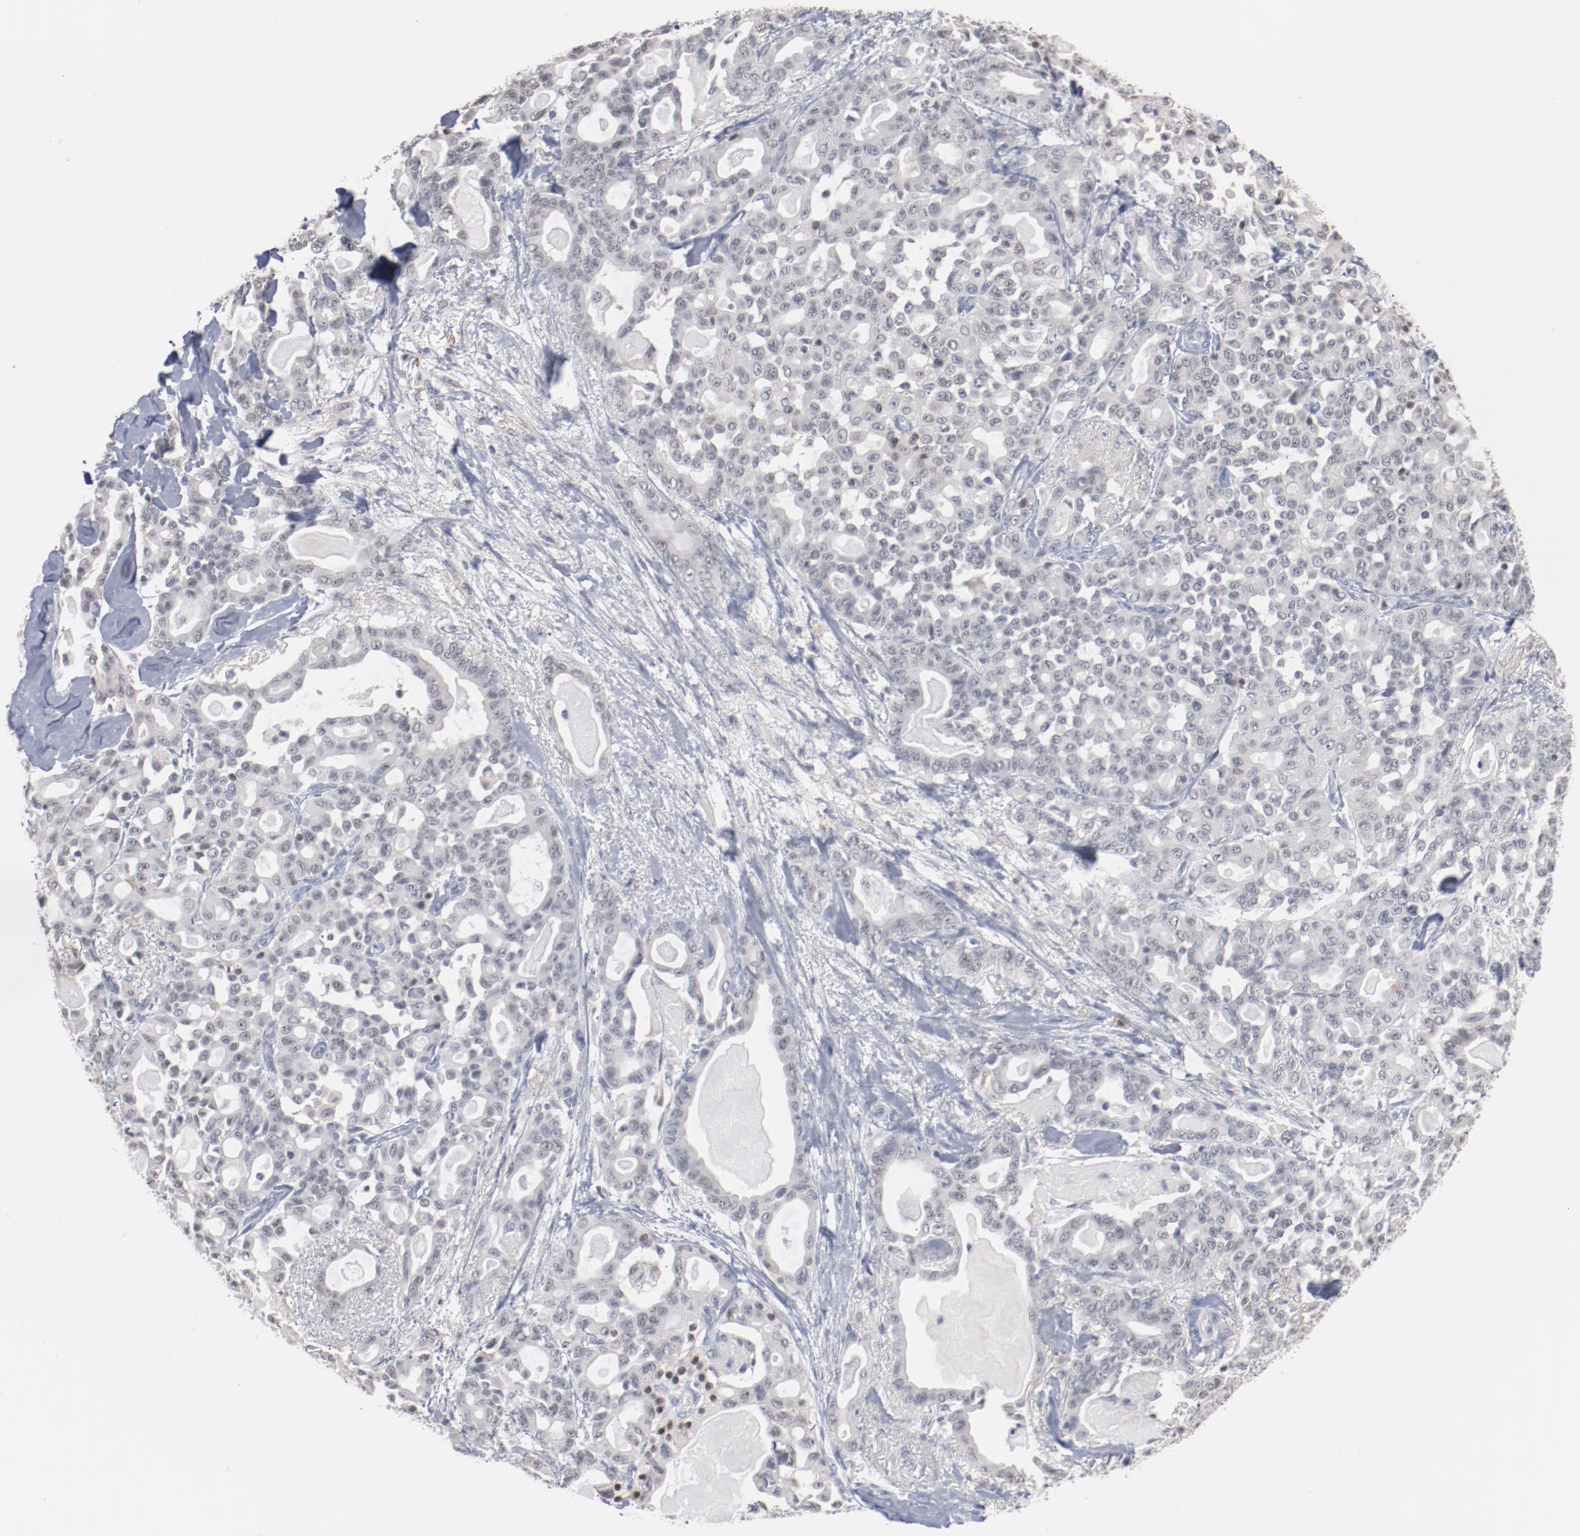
{"staining": {"intensity": "negative", "quantity": "none", "location": "none"}, "tissue": "pancreatic cancer", "cell_type": "Tumor cells", "image_type": "cancer", "snomed": [{"axis": "morphology", "description": "Adenocarcinoma, NOS"}, {"axis": "topography", "description": "Pancreas"}], "caption": "Immunohistochemistry (IHC) of human pancreatic cancer shows no expression in tumor cells.", "gene": "ERICH1", "patient": {"sex": "male", "age": 63}}